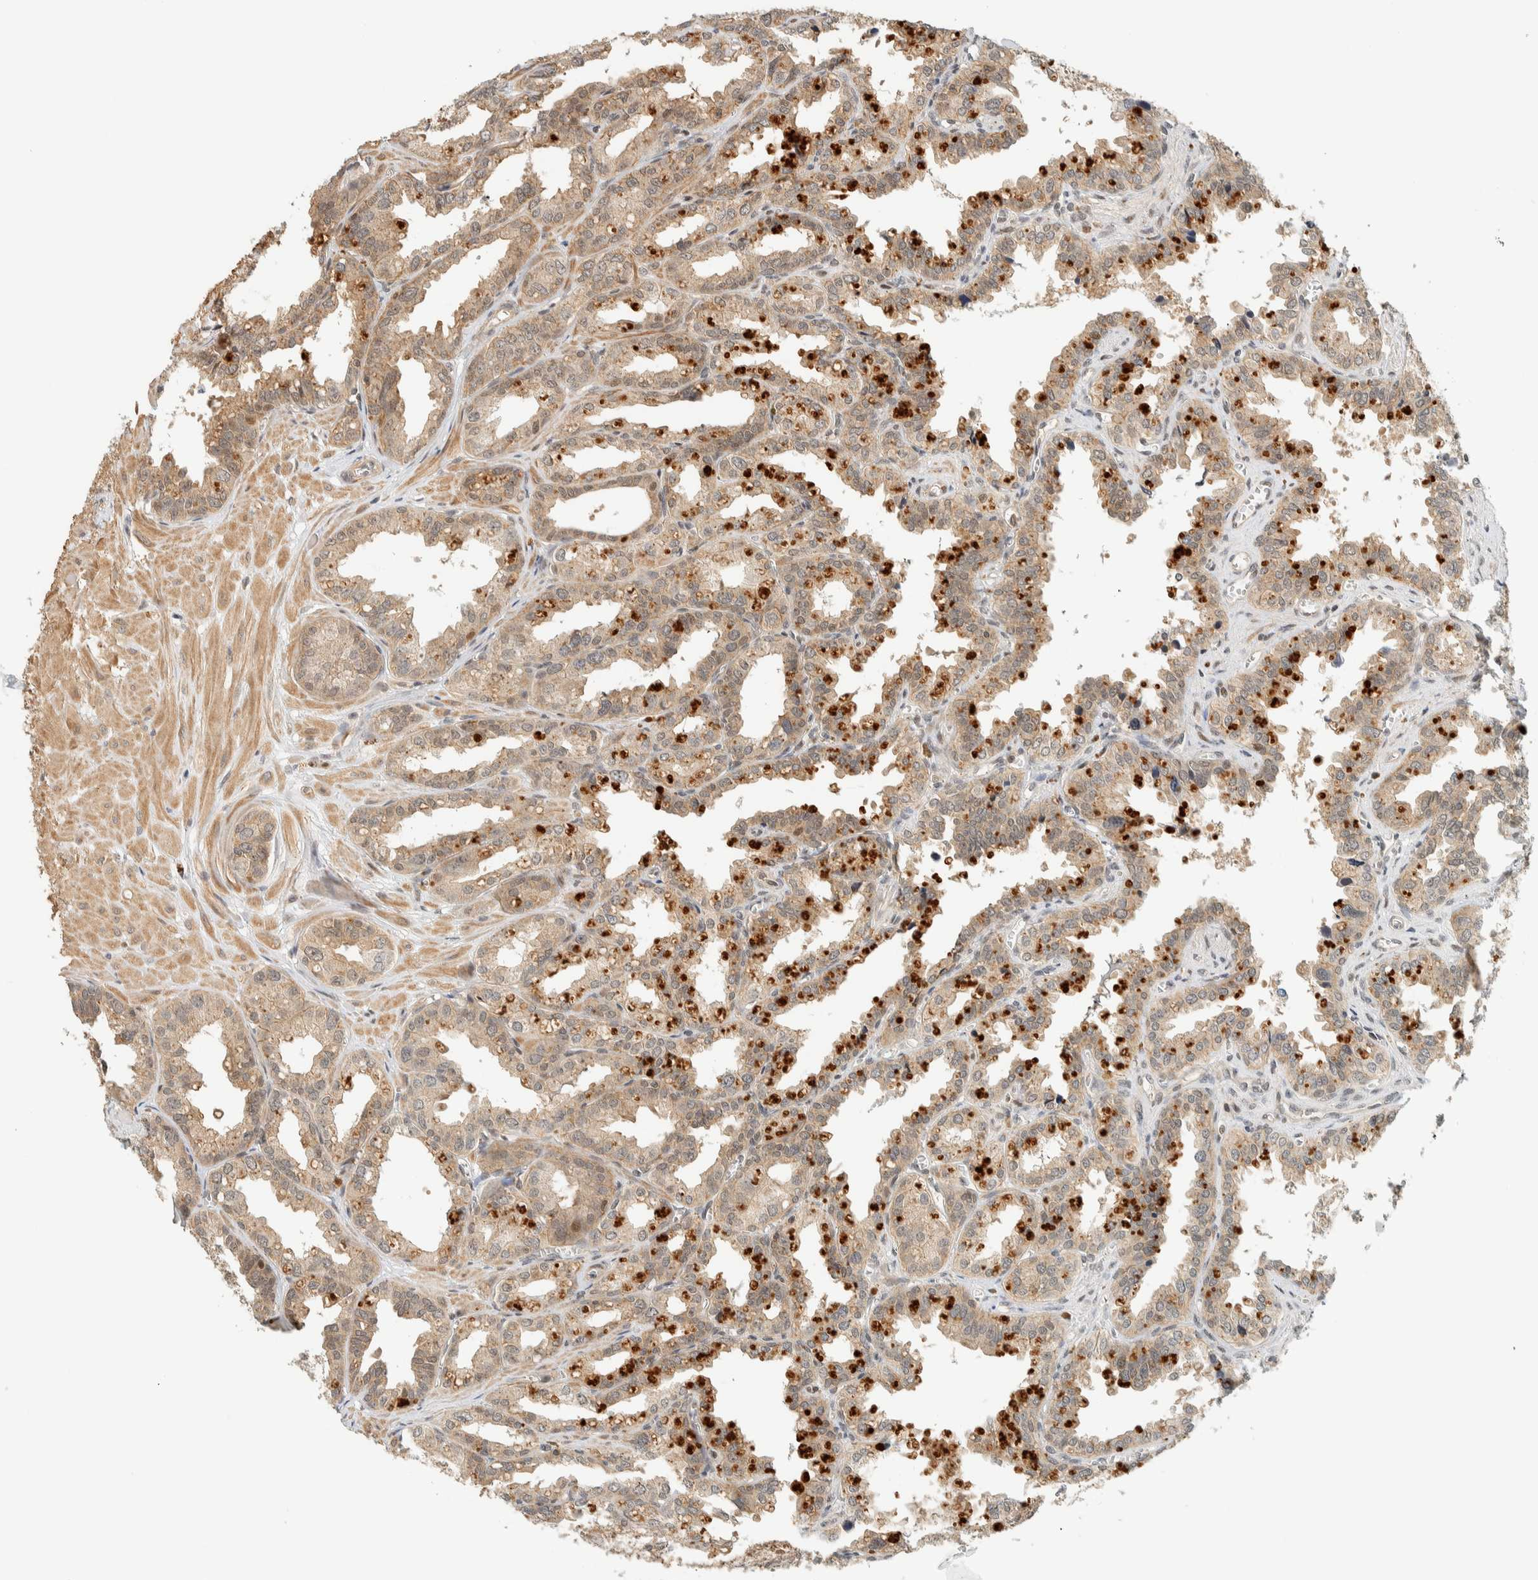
{"staining": {"intensity": "weak", "quantity": ">75%", "location": "cytoplasmic/membranous"}, "tissue": "seminal vesicle", "cell_type": "Glandular cells", "image_type": "normal", "snomed": [{"axis": "morphology", "description": "Normal tissue, NOS"}, {"axis": "topography", "description": "Prostate"}, {"axis": "topography", "description": "Seminal veicle"}], "caption": "The micrograph reveals a brown stain indicating the presence of a protein in the cytoplasmic/membranous of glandular cells in seminal vesicle.", "gene": "ARFGEF1", "patient": {"sex": "male", "age": 51}}